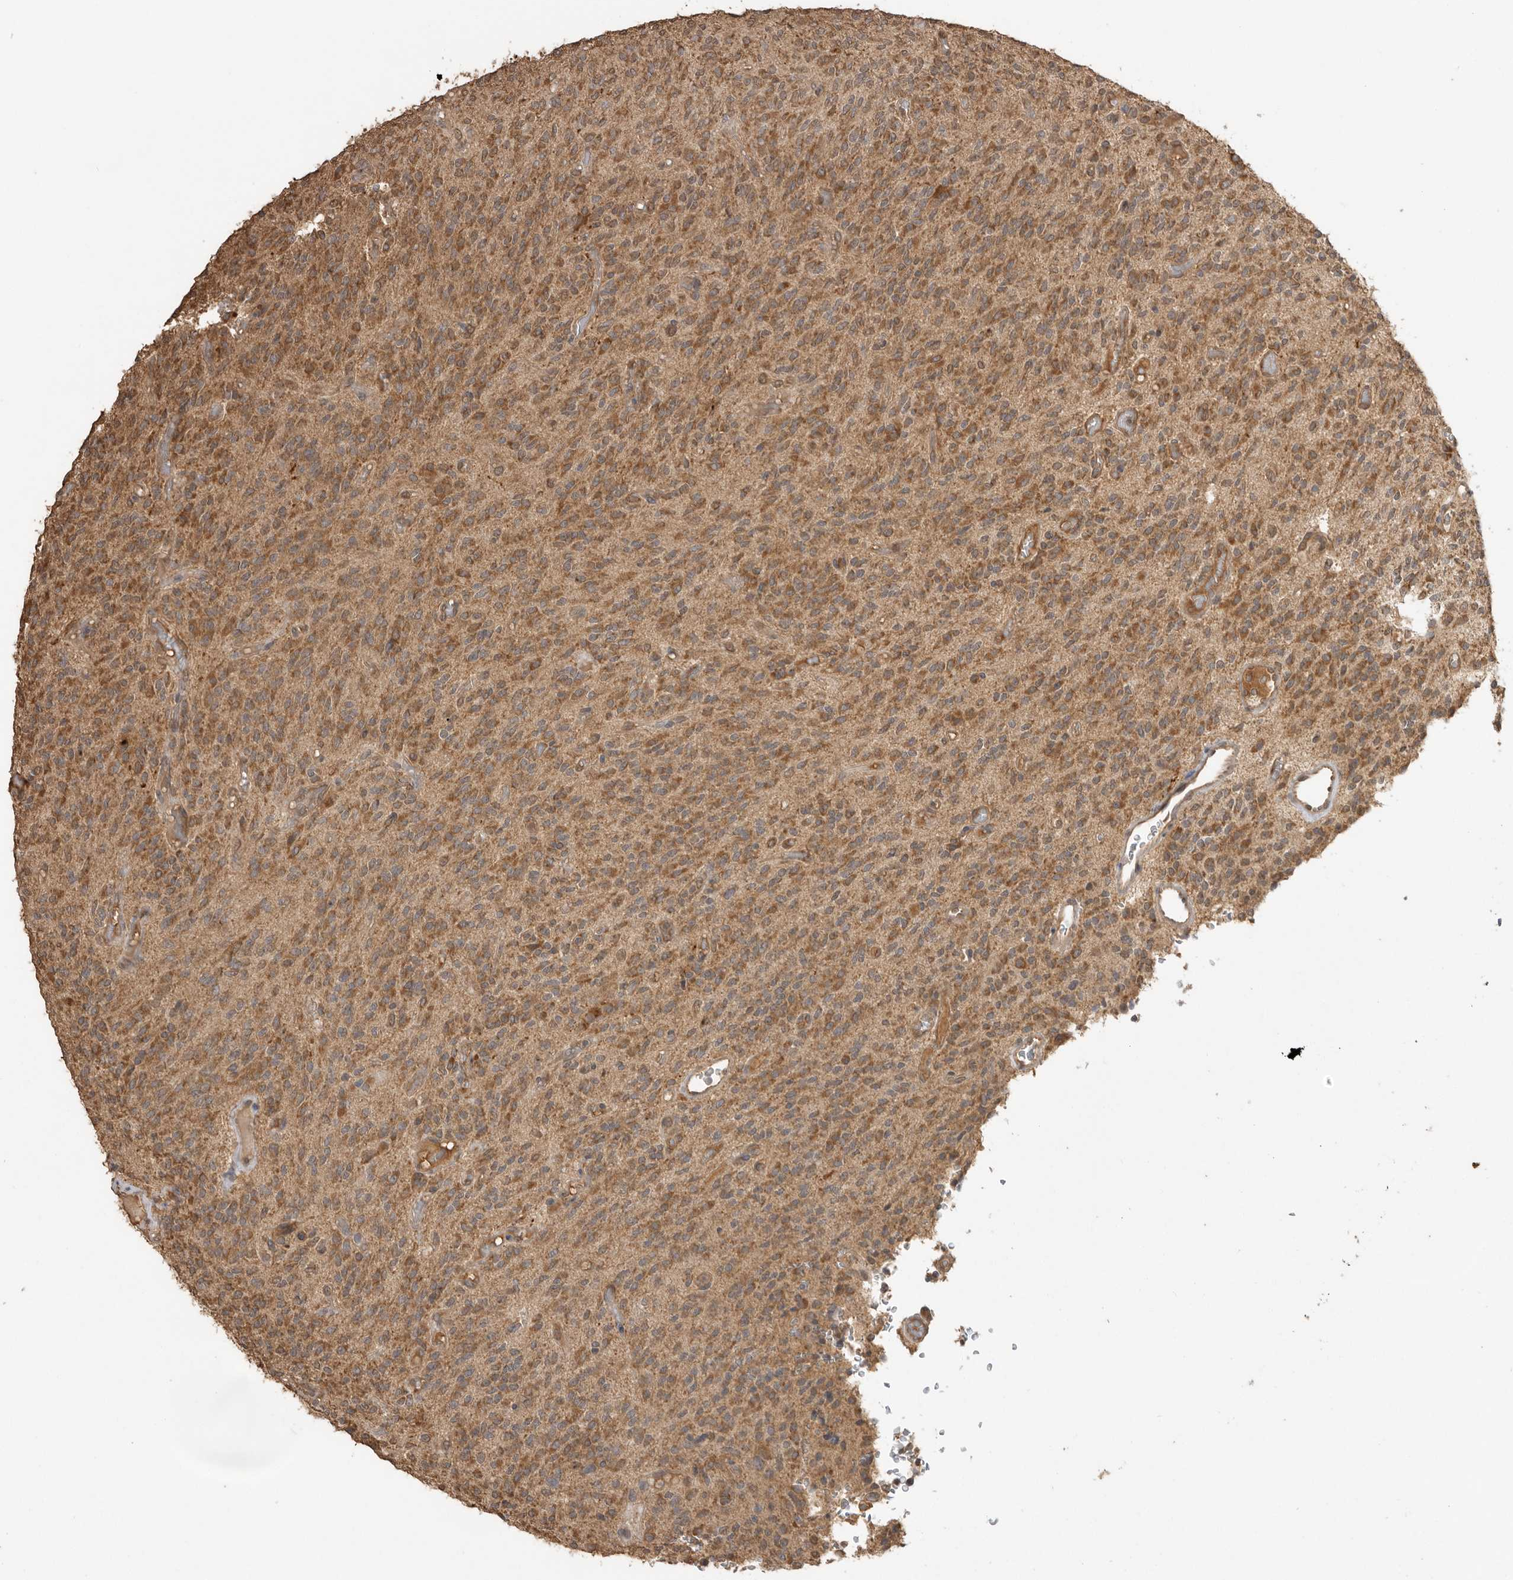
{"staining": {"intensity": "moderate", "quantity": ">75%", "location": "cytoplasmic/membranous"}, "tissue": "glioma", "cell_type": "Tumor cells", "image_type": "cancer", "snomed": [{"axis": "morphology", "description": "Glioma, malignant, High grade"}, {"axis": "topography", "description": "Brain"}], "caption": "Glioma tissue displays moderate cytoplasmic/membranous staining in about >75% of tumor cells", "gene": "JAG2", "patient": {"sex": "male", "age": 34}}